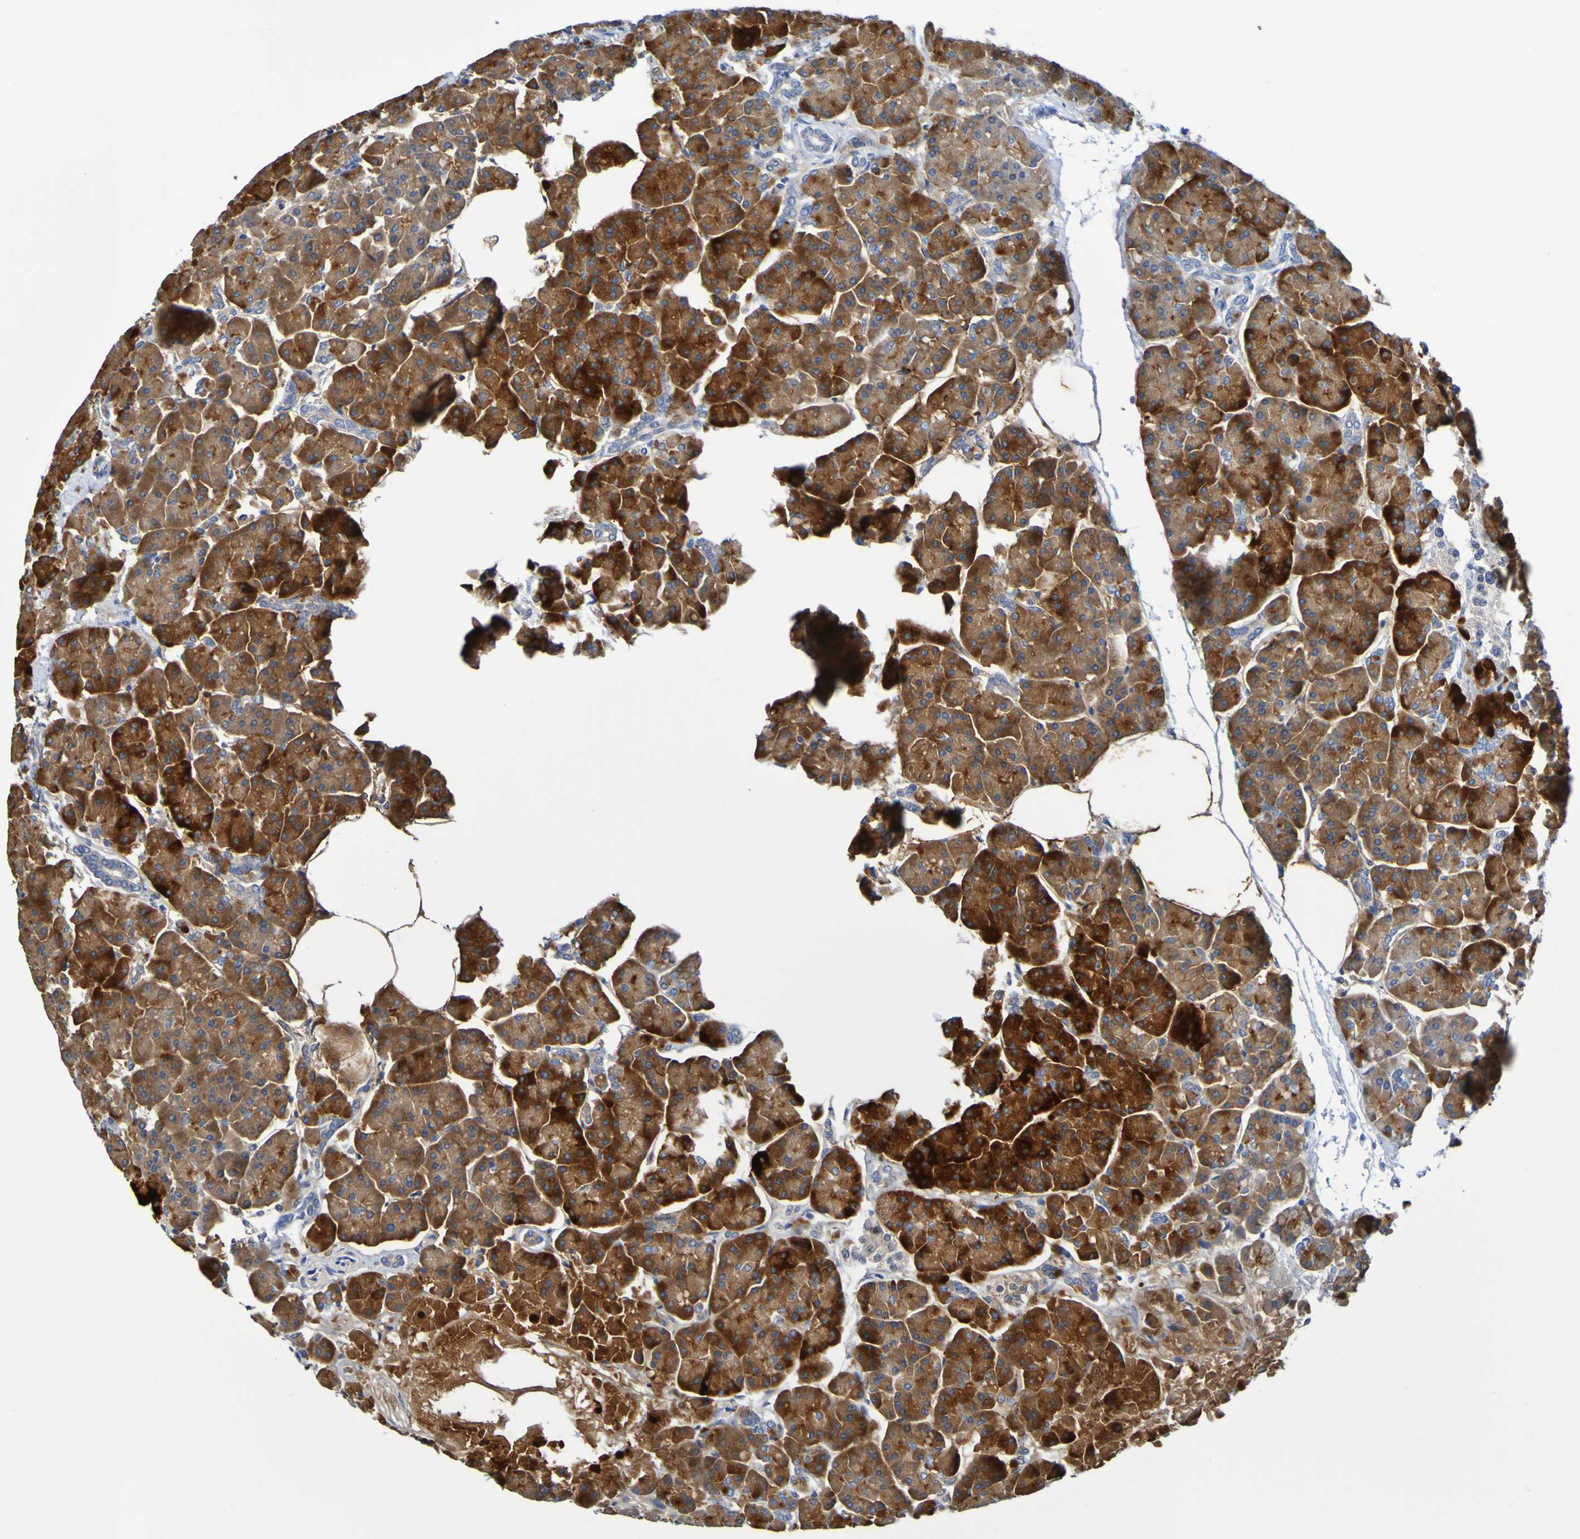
{"staining": {"intensity": "strong", "quantity": "25%-75%", "location": "cytoplasmic/membranous"}, "tissue": "pancreas", "cell_type": "Exocrine glandular cells", "image_type": "normal", "snomed": [{"axis": "morphology", "description": "Normal tissue, NOS"}, {"axis": "topography", "description": "Pancreas"}], "caption": "Protein expression analysis of unremarkable human pancreas reveals strong cytoplasmic/membranous staining in about 25%-75% of exocrine glandular cells. Using DAB (brown) and hematoxylin (blue) stains, captured at high magnification using brightfield microscopy.", "gene": "DPEP1", "patient": {"sex": "female", "age": 70}}